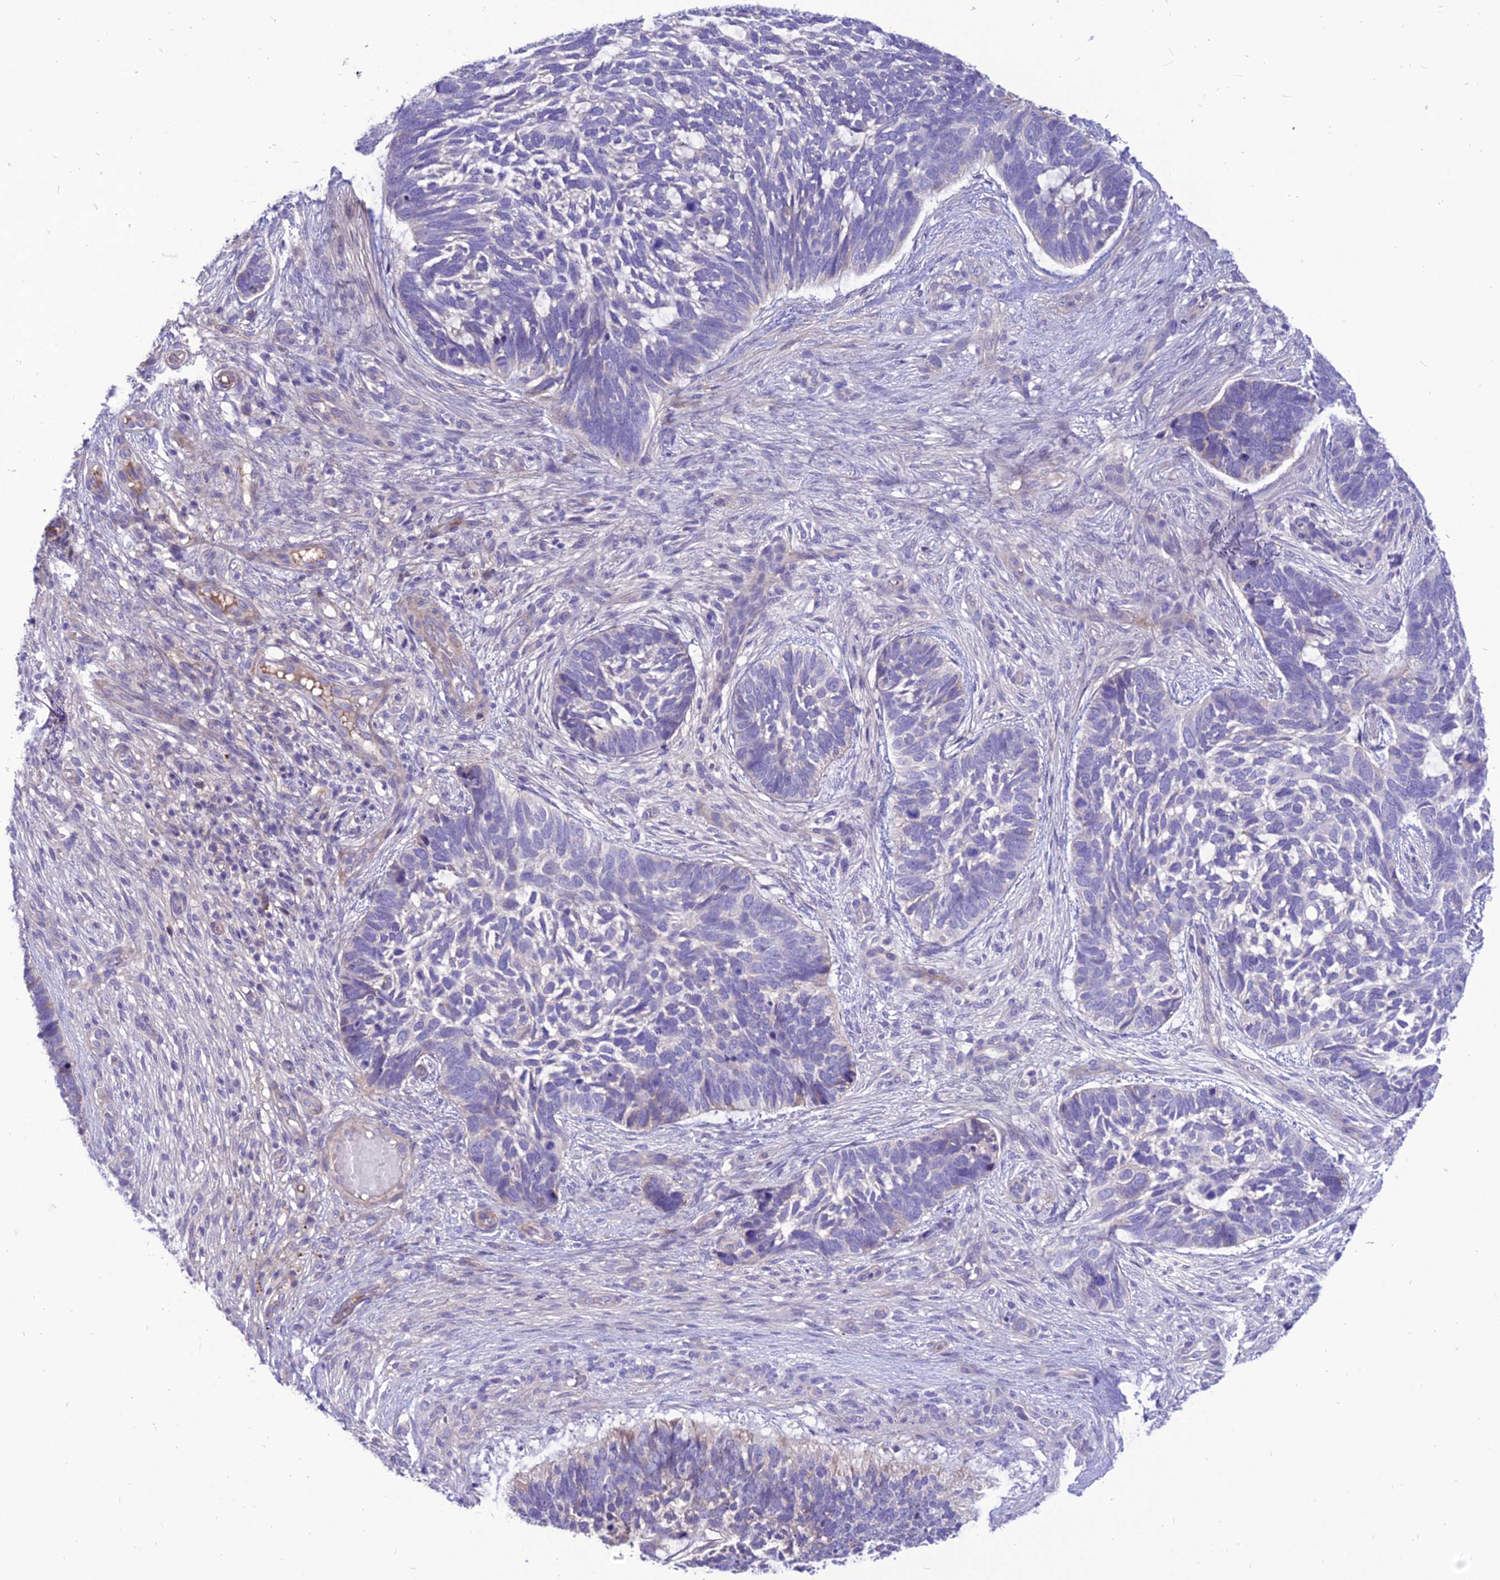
{"staining": {"intensity": "negative", "quantity": "none", "location": "none"}, "tissue": "skin cancer", "cell_type": "Tumor cells", "image_type": "cancer", "snomed": [{"axis": "morphology", "description": "Basal cell carcinoma"}, {"axis": "topography", "description": "Skin"}], "caption": "Tumor cells show no significant staining in basal cell carcinoma (skin). (DAB (3,3'-diaminobenzidine) immunohistochemistry (IHC) with hematoxylin counter stain).", "gene": "TEKT3", "patient": {"sex": "male", "age": 88}}